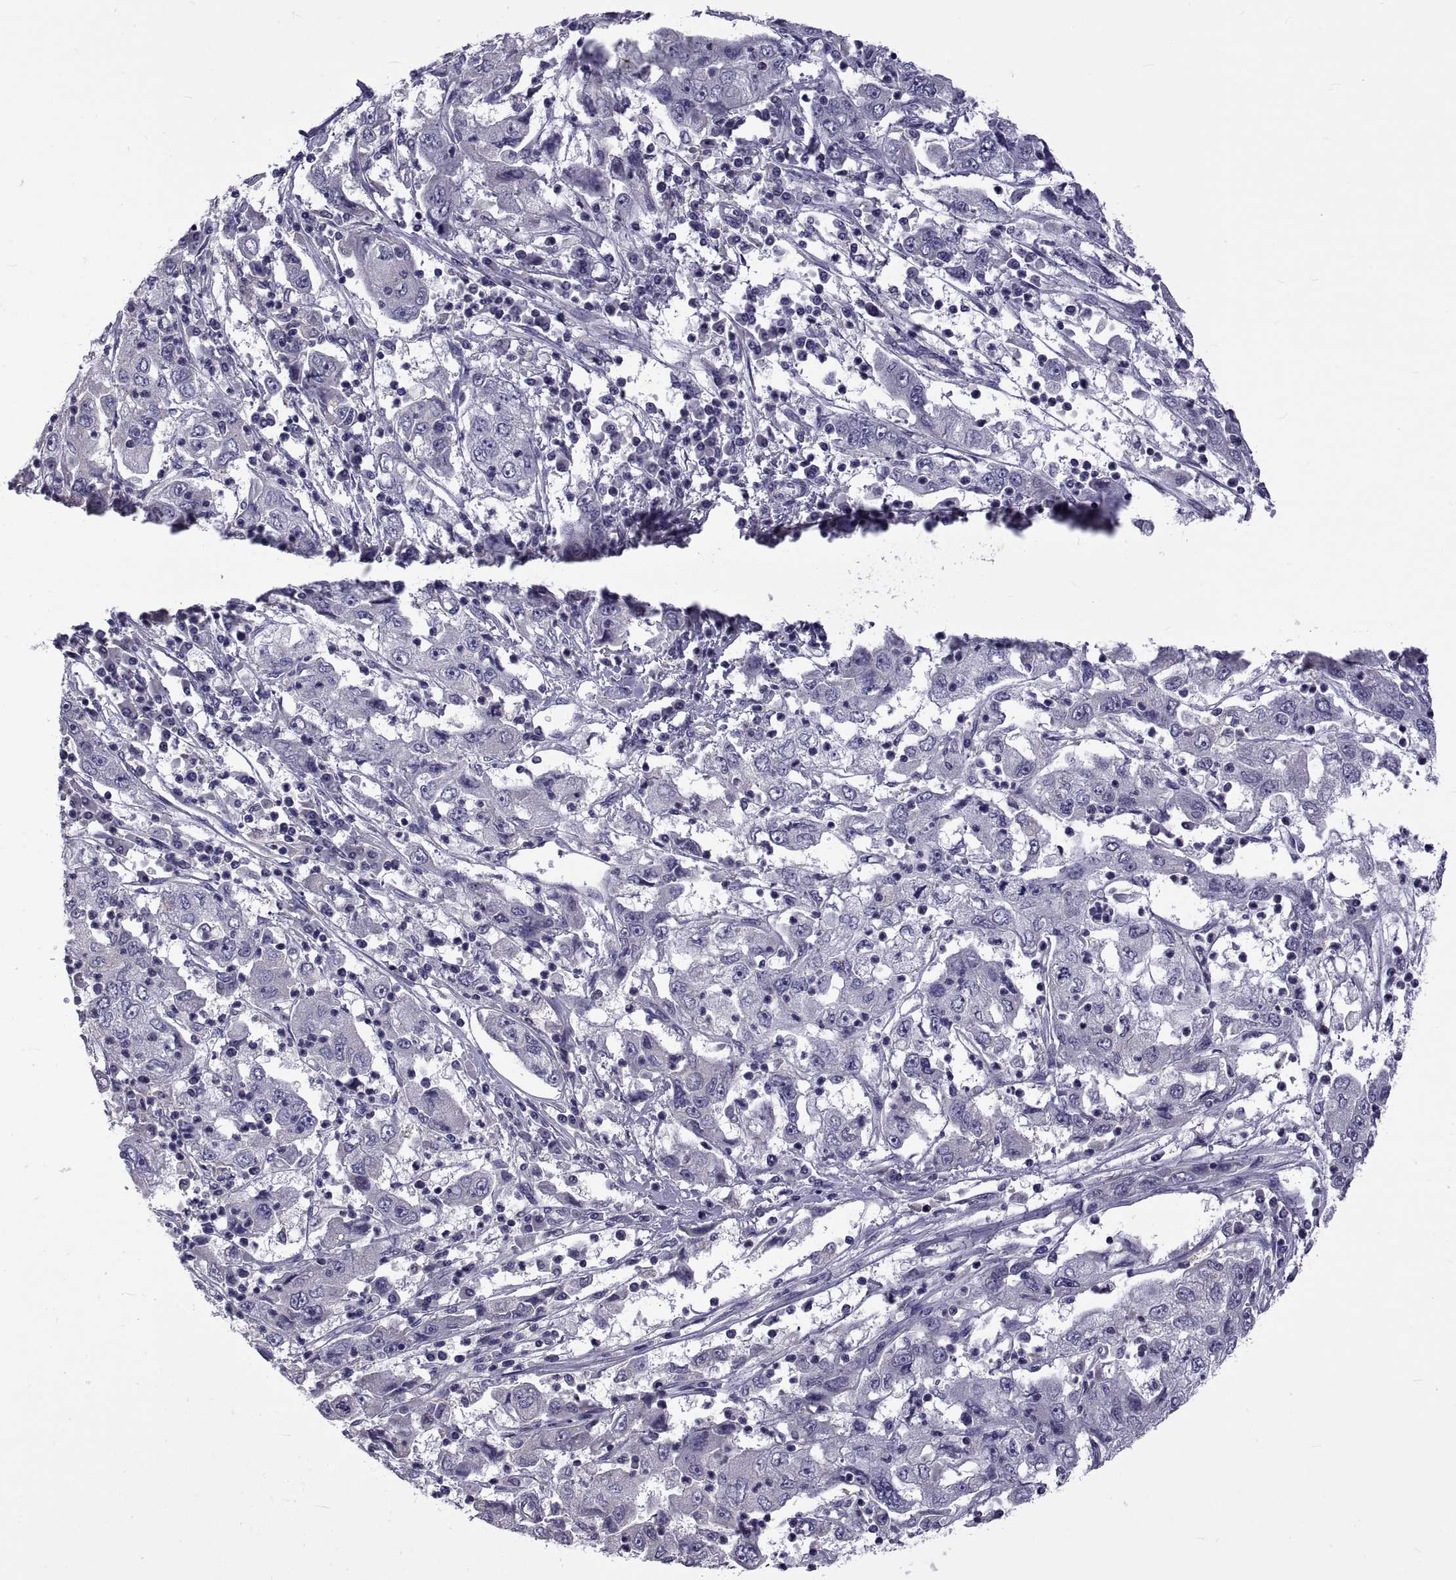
{"staining": {"intensity": "negative", "quantity": "none", "location": "none"}, "tissue": "cervical cancer", "cell_type": "Tumor cells", "image_type": "cancer", "snomed": [{"axis": "morphology", "description": "Squamous cell carcinoma, NOS"}, {"axis": "topography", "description": "Cervix"}], "caption": "Tumor cells show no significant staining in cervical cancer. (DAB immunohistochemistry, high magnification).", "gene": "TMC3", "patient": {"sex": "female", "age": 36}}